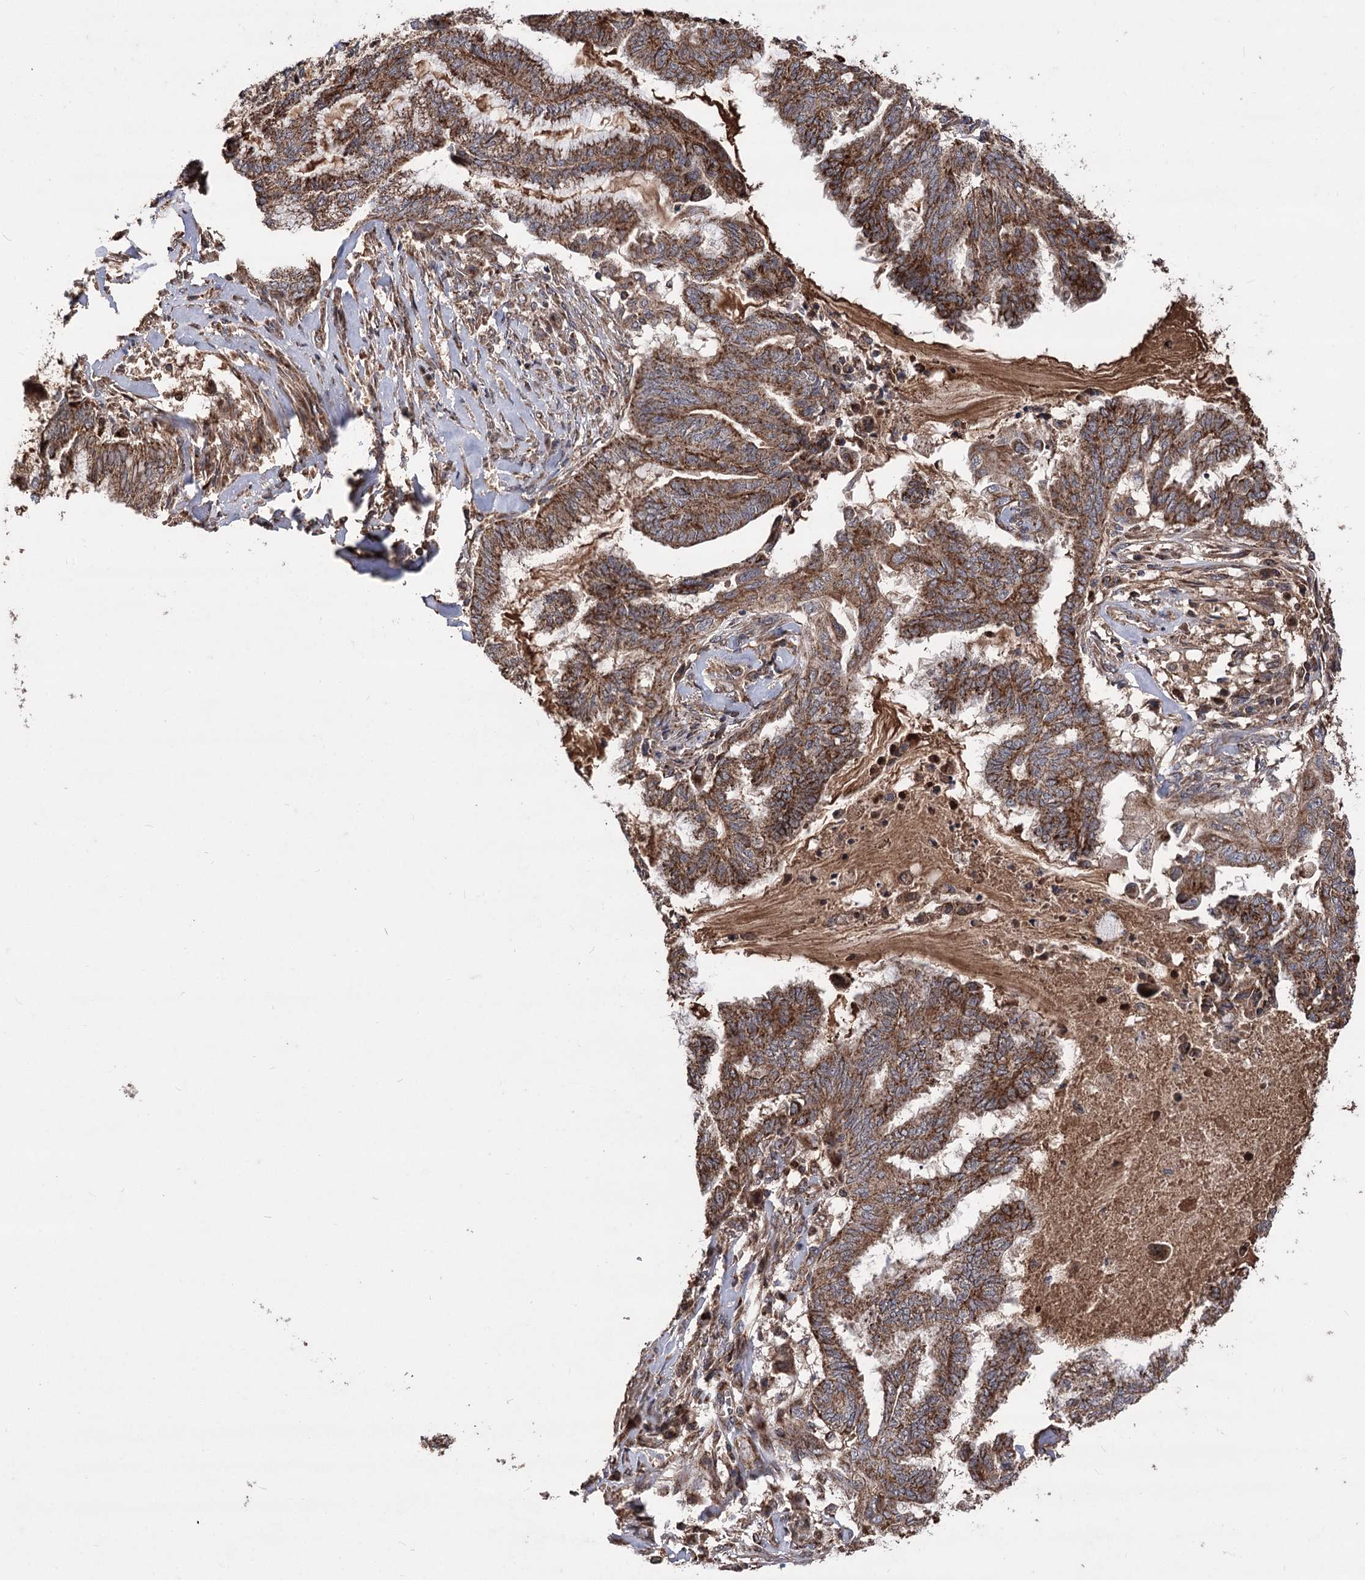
{"staining": {"intensity": "strong", "quantity": ">75%", "location": "cytoplasmic/membranous"}, "tissue": "endometrial cancer", "cell_type": "Tumor cells", "image_type": "cancer", "snomed": [{"axis": "morphology", "description": "Adenocarcinoma, NOS"}, {"axis": "topography", "description": "Endometrium"}], "caption": "DAB (3,3'-diaminobenzidine) immunohistochemical staining of human endometrial cancer exhibits strong cytoplasmic/membranous protein expression in about >75% of tumor cells.", "gene": "RASSF3", "patient": {"sex": "female", "age": 86}}